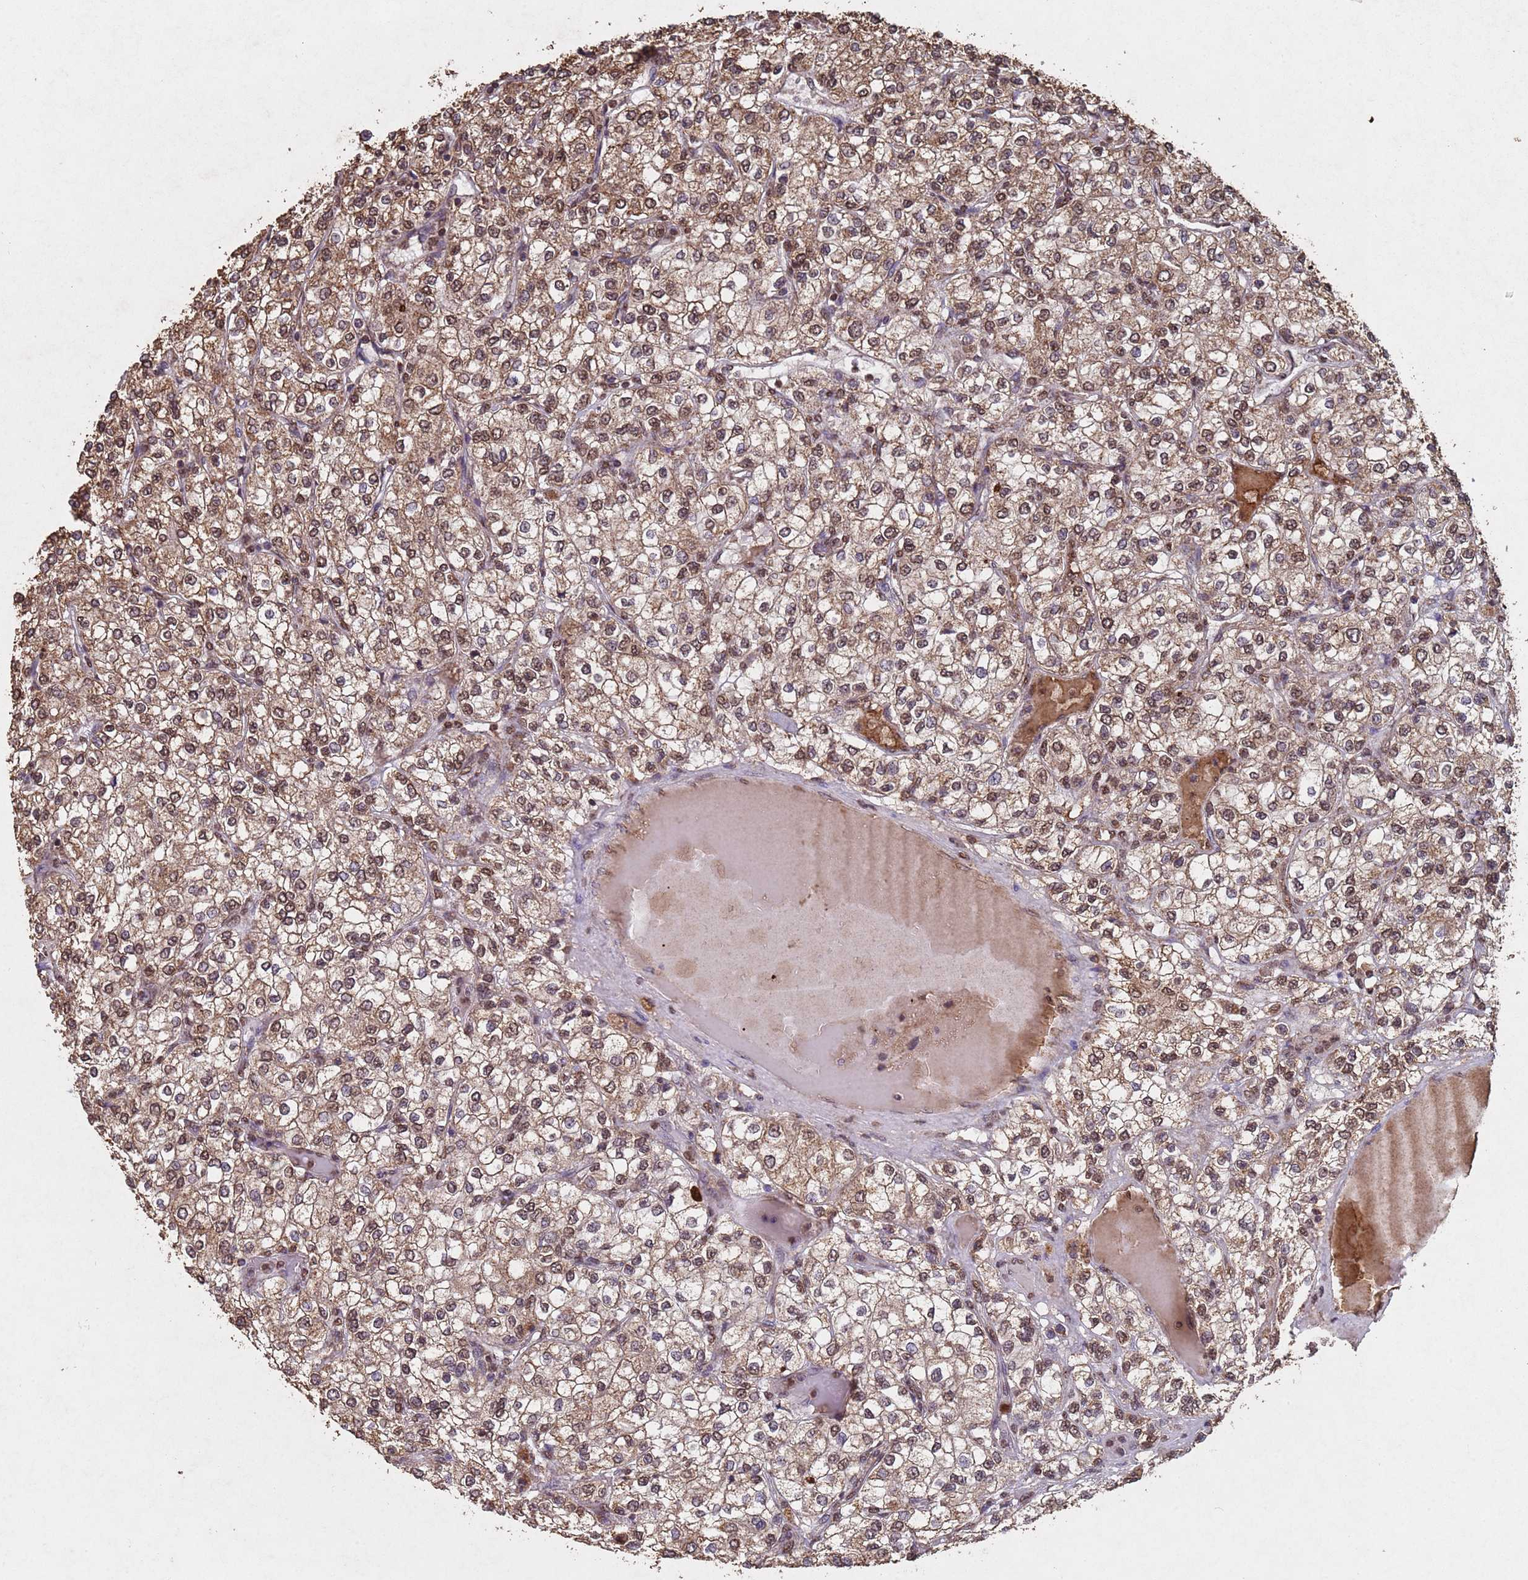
{"staining": {"intensity": "moderate", "quantity": ">75%", "location": "cytoplasmic/membranous,nuclear"}, "tissue": "renal cancer", "cell_type": "Tumor cells", "image_type": "cancer", "snomed": [{"axis": "morphology", "description": "Adenocarcinoma, NOS"}, {"axis": "topography", "description": "Kidney"}], "caption": "DAB (3,3'-diaminobenzidine) immunohistochemical staining of human renal adenocarcinoma demonstrates moderate cytoplasmic/membranous and nuclear protein expression in about >75% of tumor cells. (DAB (3,3'-diaminobenzidine) = brown stain, brightfield microscopy at high magnification).", "gene": "HDAC10", "patient": {"sex": "male", "age": 80}}